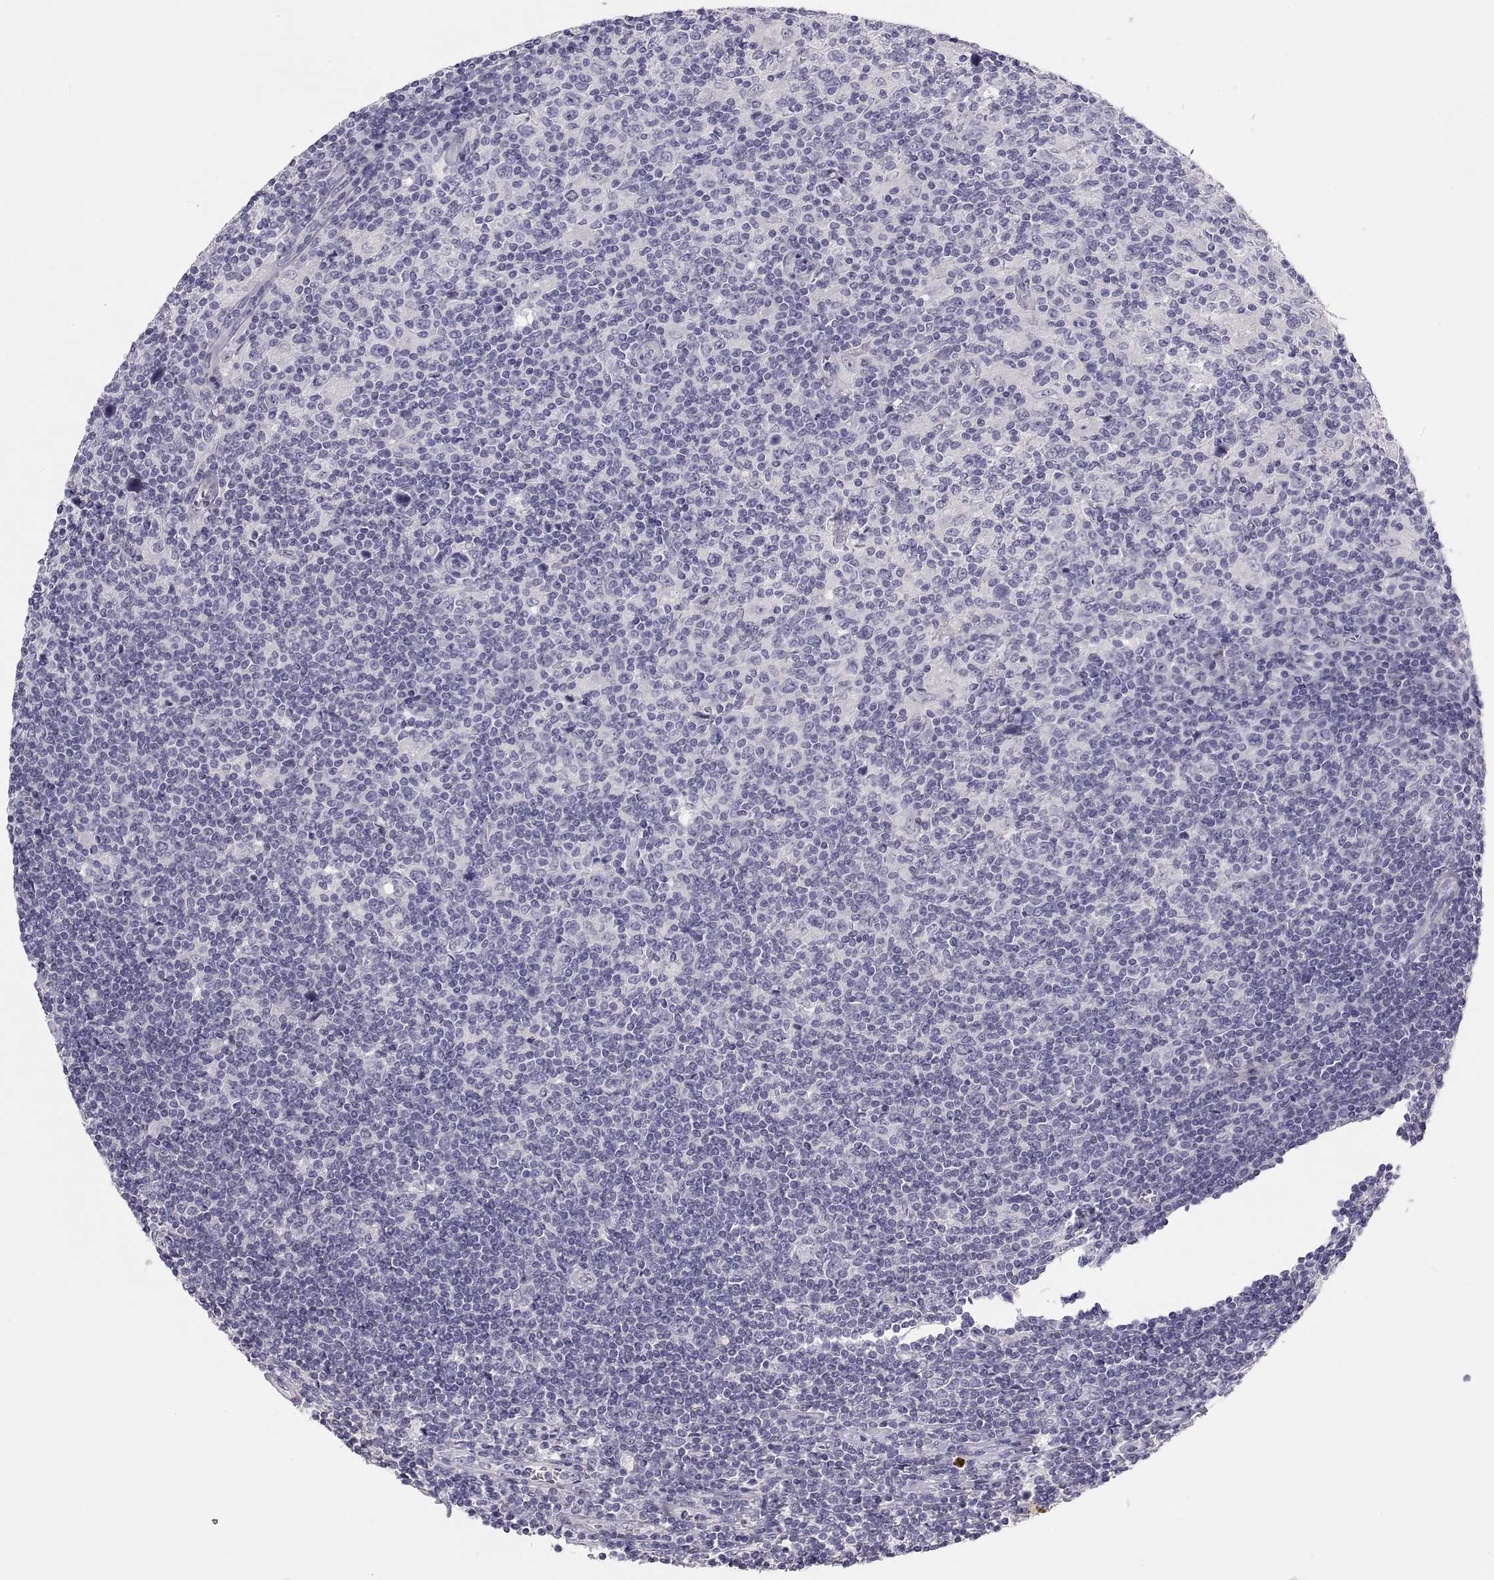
{"staining": {"intensity": "negative", "quantity": "none", "location": "none"}, "tissue": "lymphoma", "cell_type": "Tumor cells", "image_type": "cancer", "snomed": [{"axis": "morphology", "description": "Hodgkin's disease, NOS"}, {"axis": "topography", "description": "Lymph node"}], "caption": "DAB (3,3'-diaminobenzidine) immunohistochemical staining of Hodgkin's disease displays no significant positivity in tumor cells.", "gene": "STRC", "patient": {"sex": "male", "age": 40}}